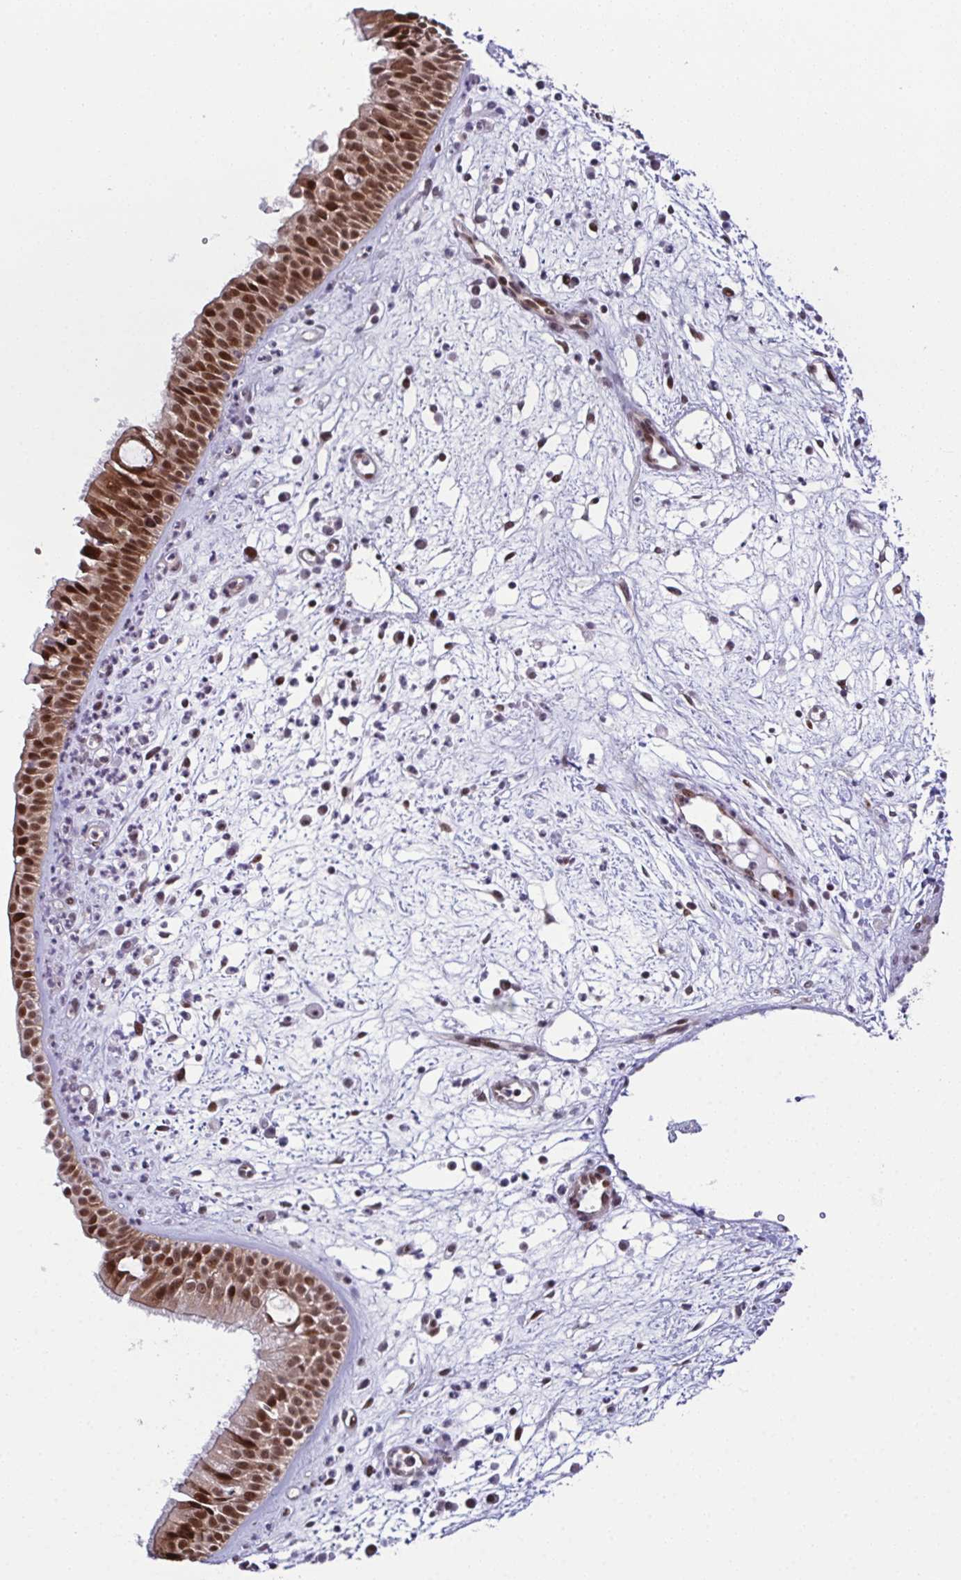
{"staining": {"intensity": "moderate", "quantity": "25%-75%", "location": "nuclear"}, "tissue": "nasopharynx", "cell_type": "Respiratory epithelial cells", "image_type": "normal", "snomed": [{"axis": "morphology", "description": "Normal tissue, NOS"}, {"axis": "topography", "description": "Nasopharynx"}], "caption": "A micrograph of nasopharynx stained for a protein displays moderate nuclear brown staining in respiratory epithelial cells. (DAB IHC, brown staining for protein, blue staining for nuclei).", "gene": "DNAJB1", "patient": {"sex": "male", "age": 65}}